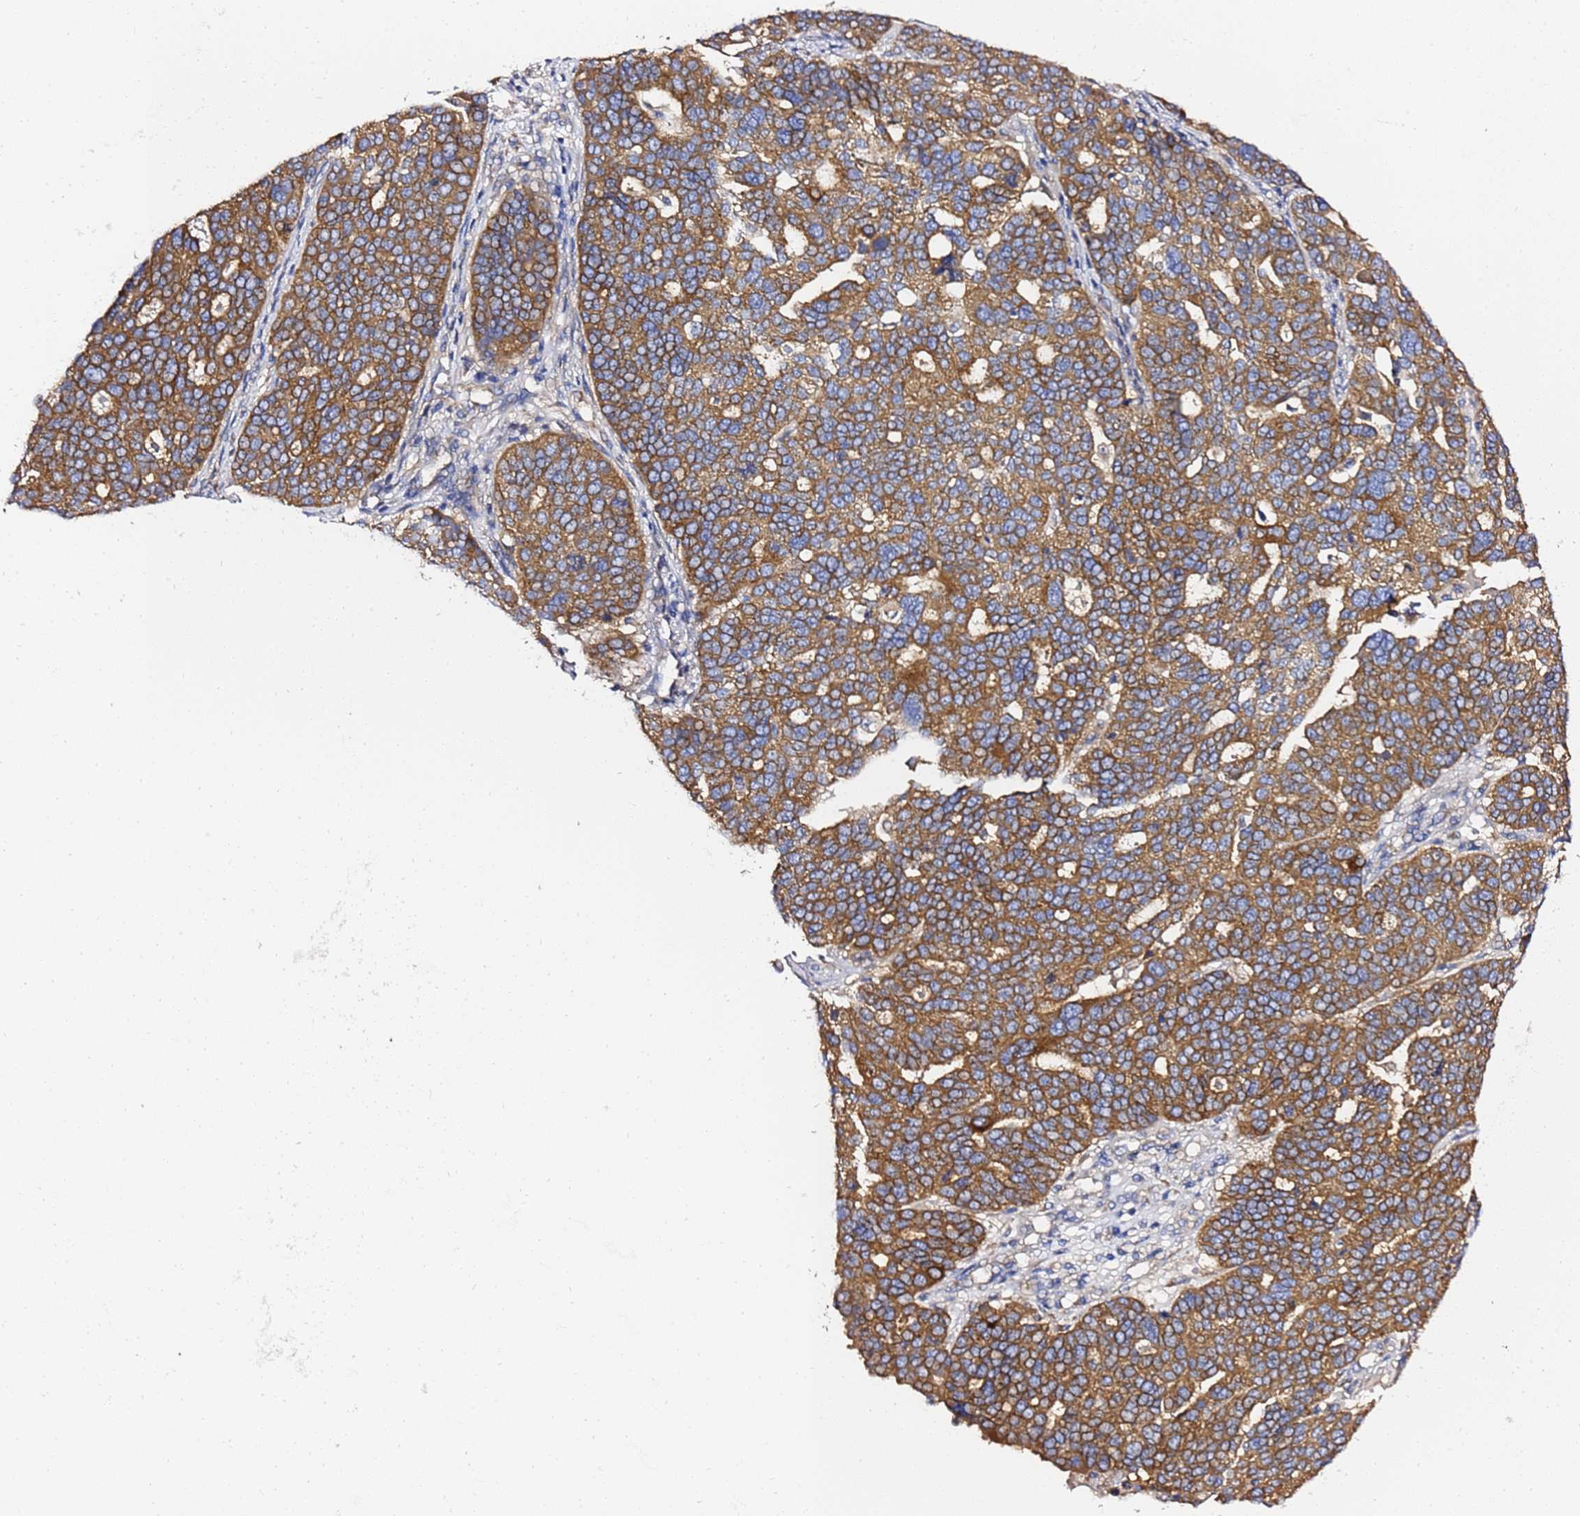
{"staining": {"intensity": "moderate", "quantity": ">75%", "location": "cytoplasmic/membranous"}, "tissue": "ovarian cancer", "cell_type": "Tumor cells", "image_type": "cancer", "snomed": [{"axis": "morphology", "description": "Cystadenocarcinoma, serous, NOS"}, {"axis": "topography", "description": "Ovary"}], "caption": "Immunohistochemical staining of ovarian cancer displays medium levels of moderate cytoplasmic/membranous staining in approximately >75% of tumor cells.", "gene": "ANAPC1", "patient": {"sex": "female", "age": 59}}